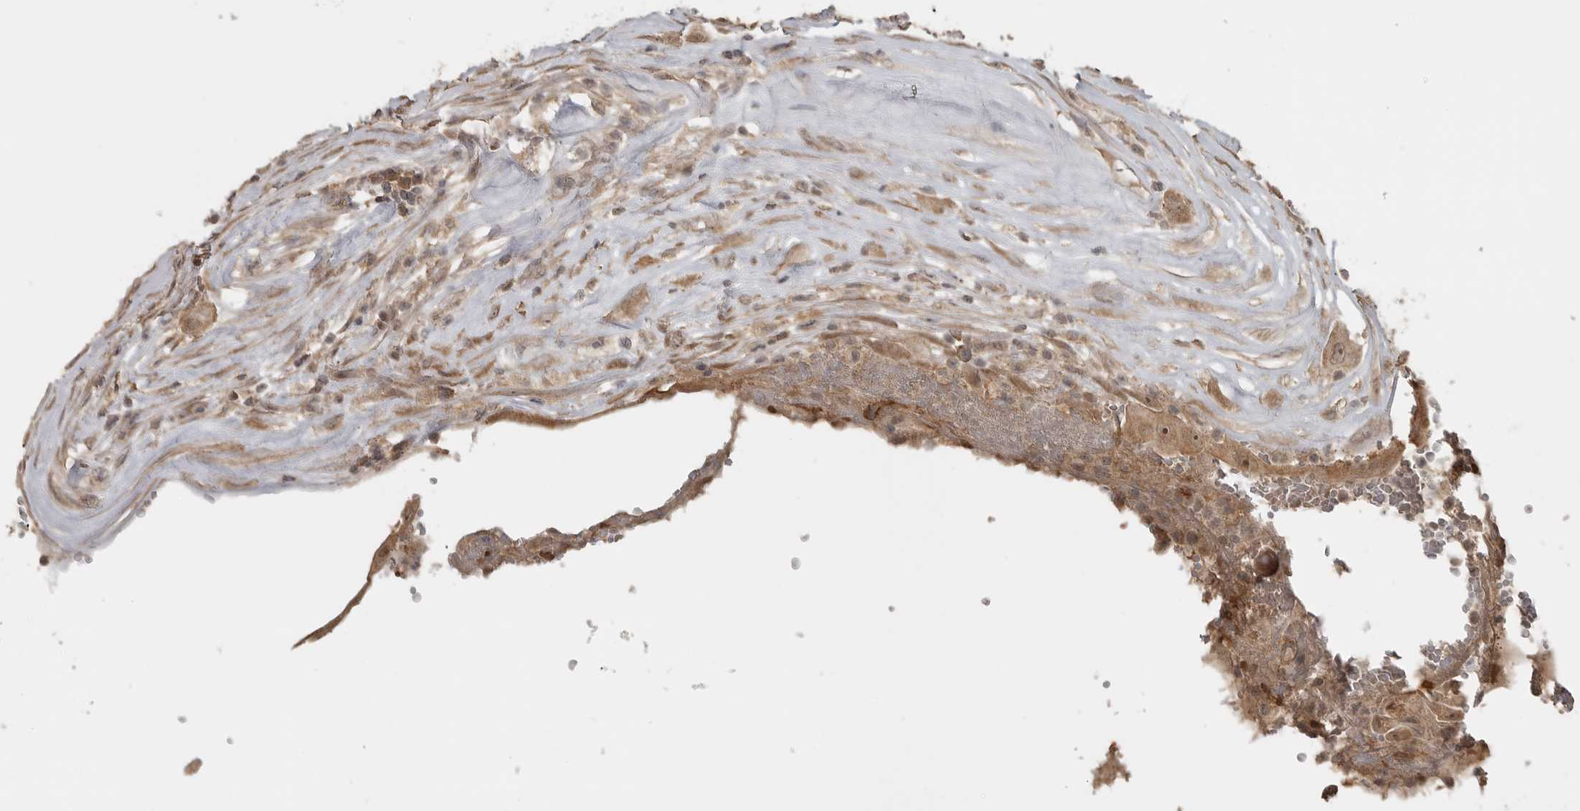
{"staining": {"intensity": "moderate", "quantity": ">75%", "location": "cytoplasmic/membranous"}, "tissue": "thyroid cancer", "cell_type": "Tumor cells", "image_type": "cancer", "snomed": [{"axis": "morphology", "description": "Papillary adenocarcinoma, NOS"}, {"axis": "topography", "description": "Thyroid gland"}], "caption": "Immunohistochemistry (IHC) of thyroid cancer (papillary adenocarcinoma) reveals medium levels of moderate cytoplasmic/membranous expression in about >75% of tumor cells.", "gene": "LLGL1", "patient": {"sex": "male", "age": 77}}